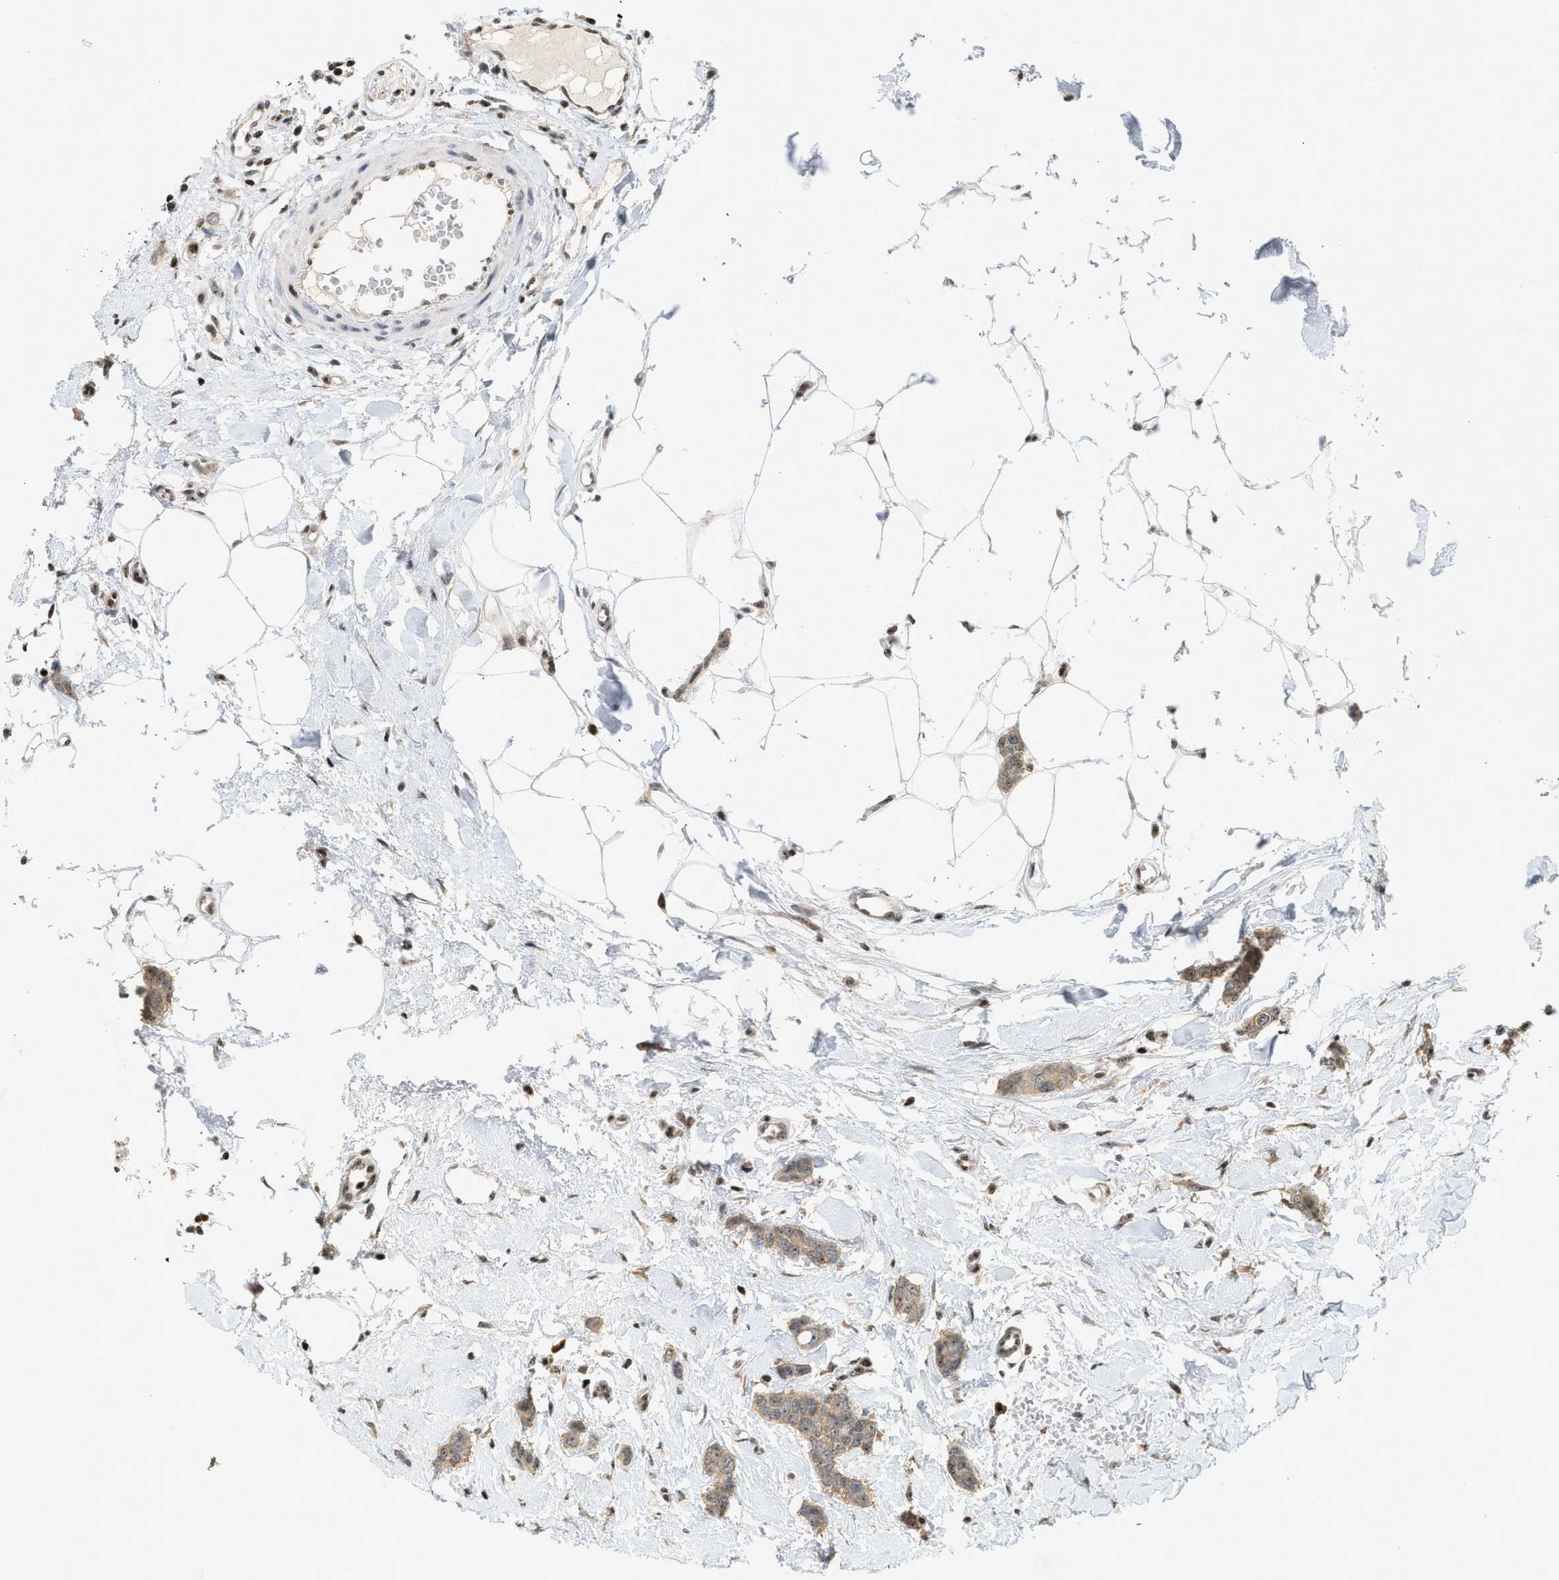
{"staining": {"intensity": "weak", "quantity": ">75%", "location": "cytoplasmic/membranous"}, "tissue": "breast cancer", "cell_type": "Tumor cells", "image_type": "cancer", "snomed": [{"axis": "morphology", "description": "Lobular carcinoma"}, {"axis": "topography", "description": "Skin"}, {"axis": "topography", "description": "Breast"}], "caption": "Lobular carcinoma (breast) tissue demonstrates weak cytoplasmic/membranous staining in about >75% of tumor cells, visualized by immunohistochemistry. Using DAB (brown) and hematoxylin (blue) stains, captured at high magnification using brightfield microscopy.", "gene": "ZNF22", "patient": {"sex": "female", "age": 46}}